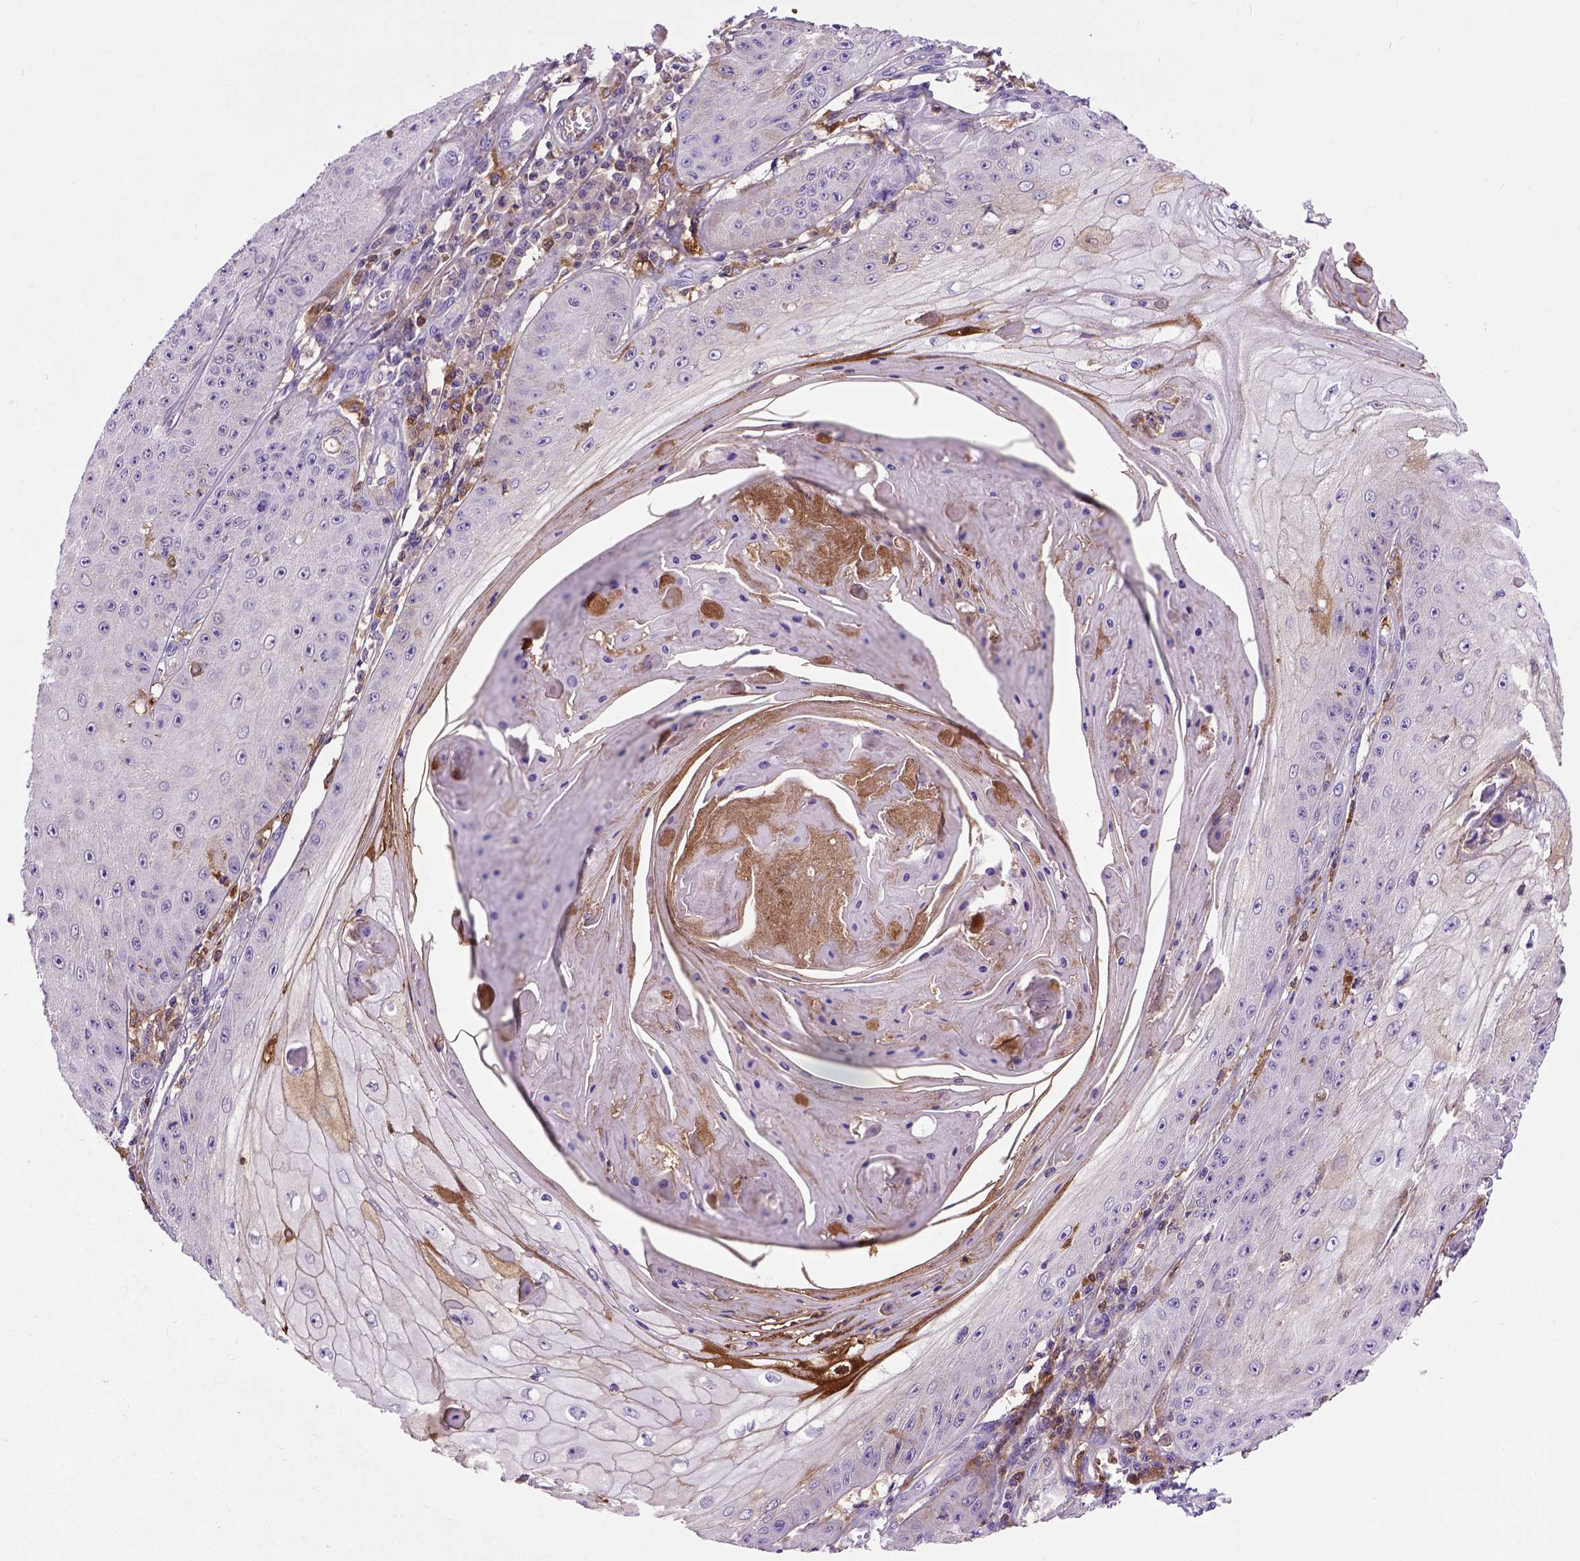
{"staining": {"intensity": "negative", "quantity": "none", "location": "none"}, "tissue": "skin cancer", "cell_type": "Tumor cells", "image_type": "cancer", "snomed": [{"axis": "morphology", "description": "Squamous cell carcinoma, NOS"}, {"axis": "topography", "description": "Skin"}], "caption": "Image shows no protein positivity in tumor cells of squamous cell carcinoma (skin) tissue.", "gene": "CDH1", "patient": {"sex": "male", "age": 70}}